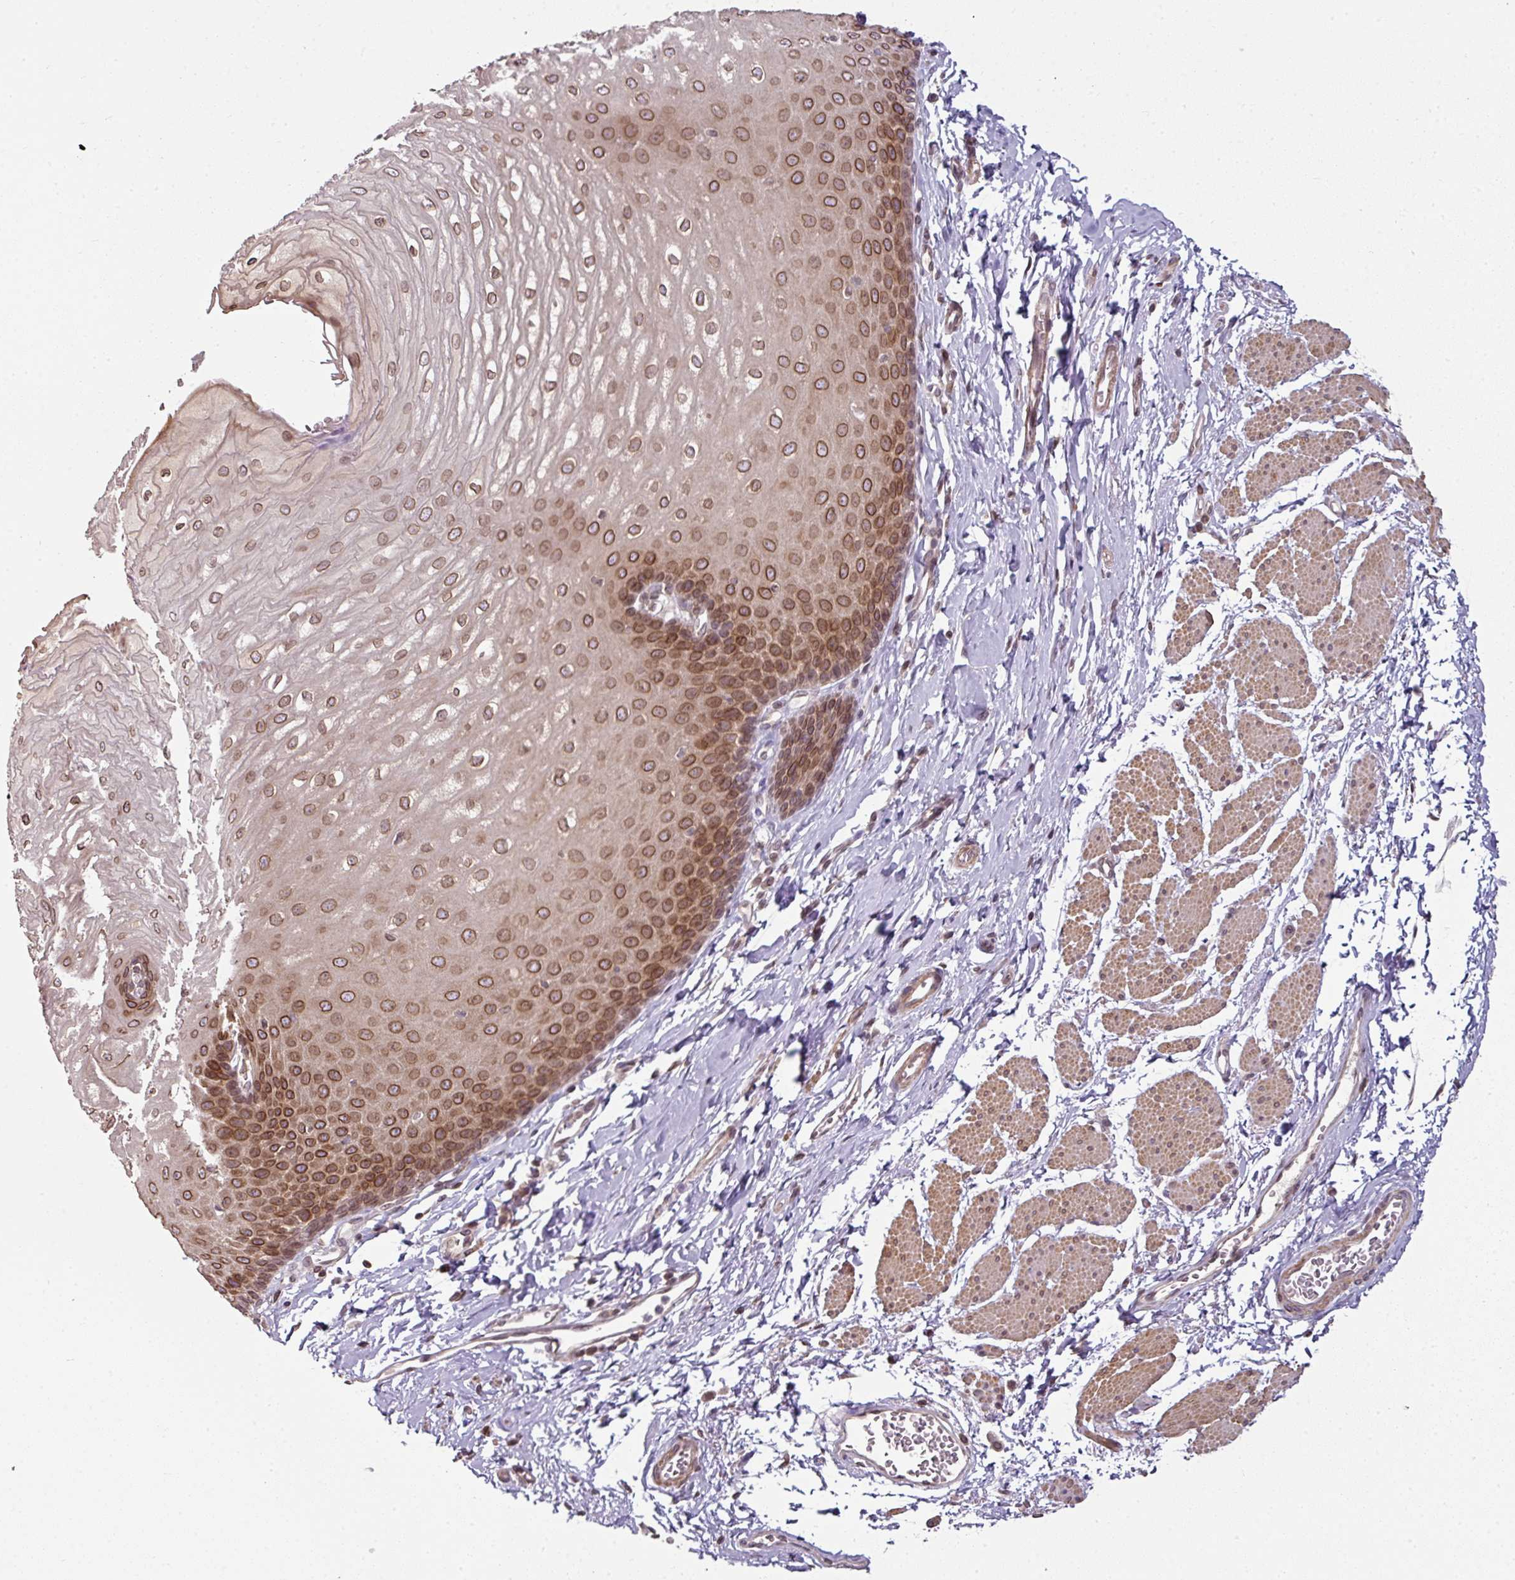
{"staining": {"intensity": "strong", "quantity": ">75%", "location": "cytoplasmic/membranous,nuclear"}, "tissue": "esophagus", "cell_type": "Squamous epithelial cells", "image_type": "normal", "snomed": [{"axis": "morphology", "description": "Normal tissue, NOS"}, {"axis": "topography", "description": "Esophagus"}], "caption": "Strong cytoplasmic/membranous,nuclear protein staining is seen in approximately >75% of squamous epithelial cells in esophagus.", "gene": "RANGAP1", "patient": {"sex": "male", "age": 70}}